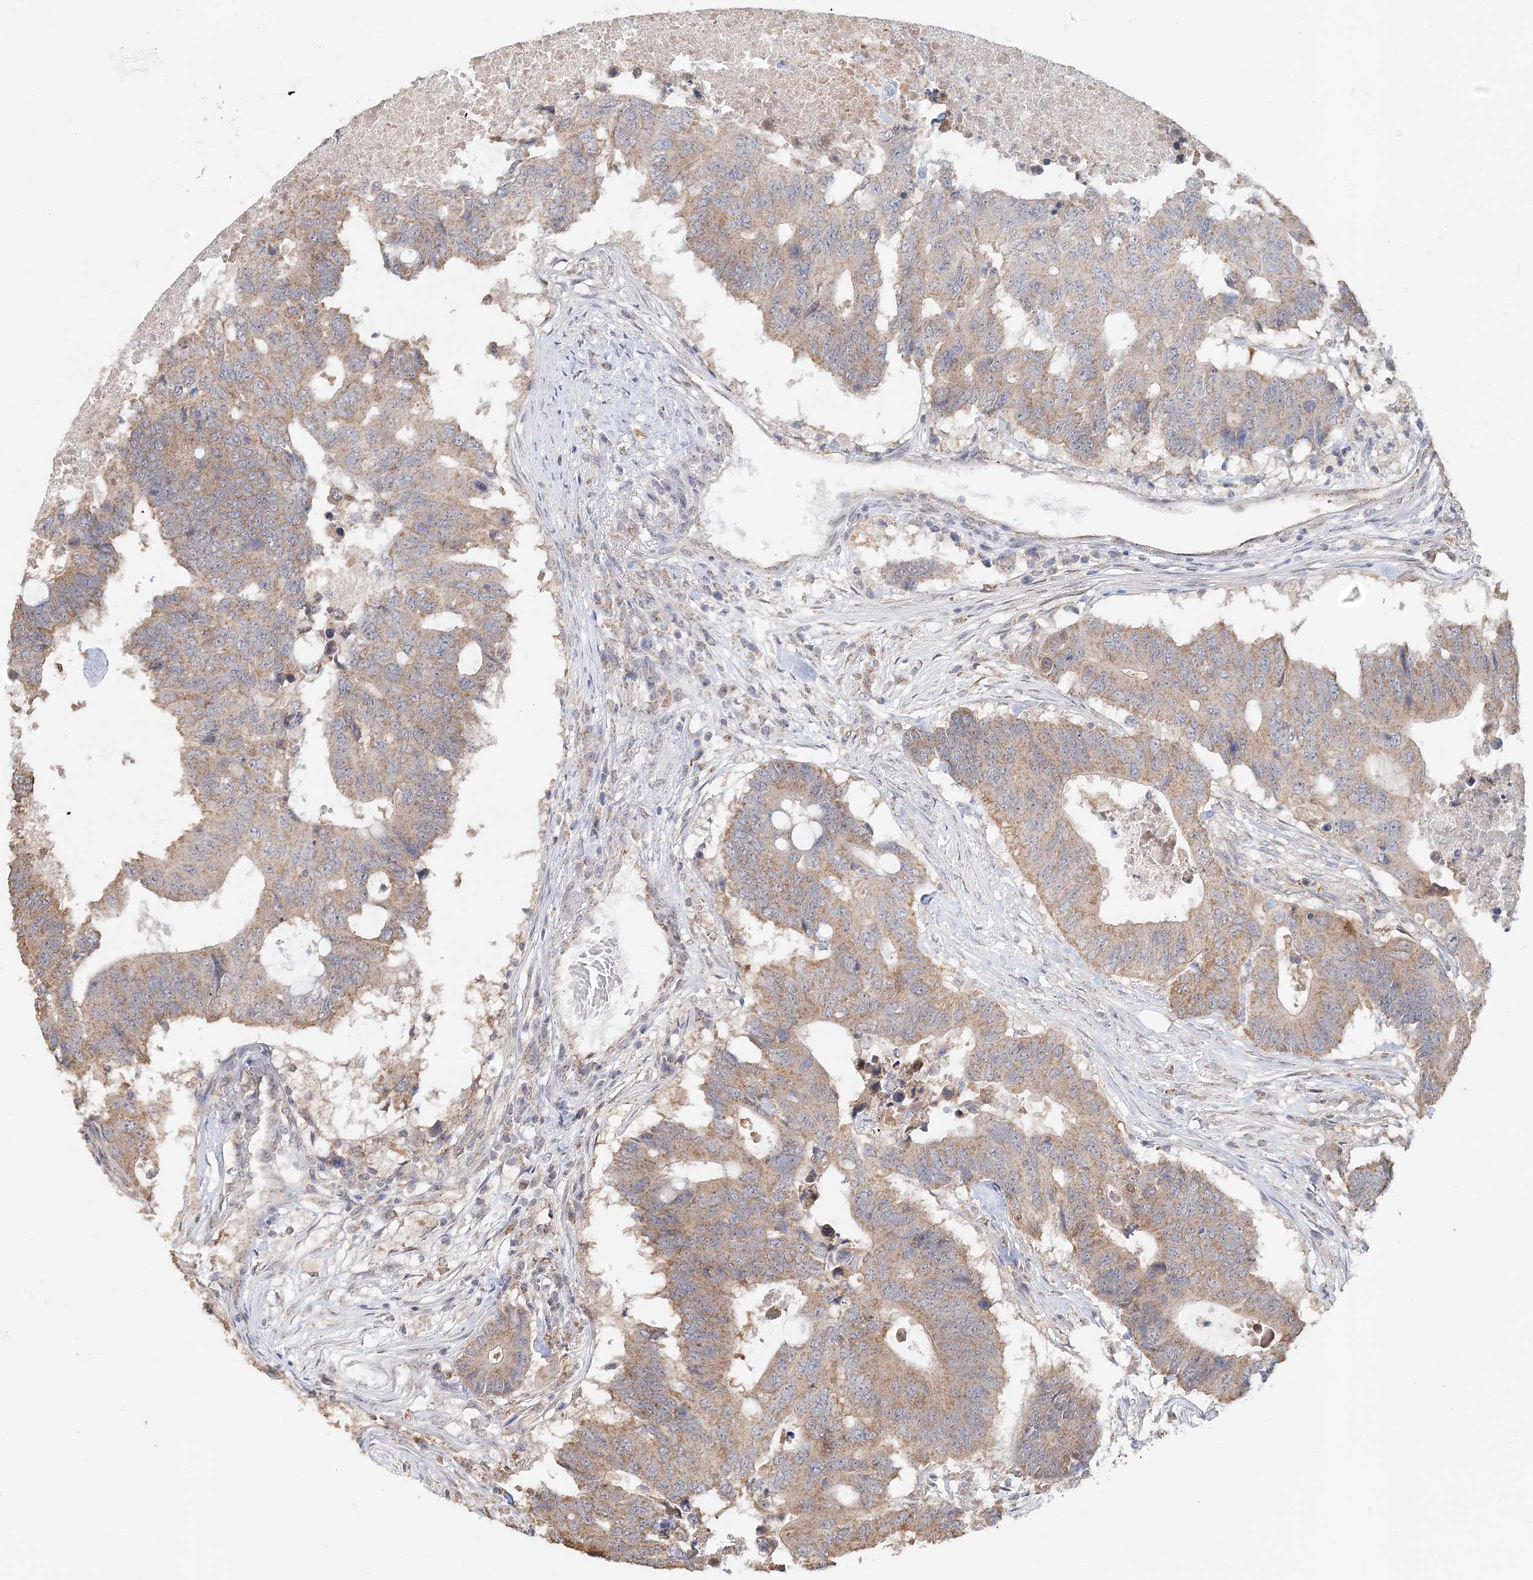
{"staining": {"intensity": "moderate", "quantity": ">75%", "location": "cytoplasmic/membranous"}, "tissue": "colorectal cancer", "cell_type": "Tumor cells", "image_type": "cancer", "snomed": [{"axis": "morphology", "description": "Adenocarcinoma, NOS"}, {"axis": "topography", "description": "Colon"}], "caption": "Immunohistochemistry (IHC) of human colorectal adenocarcinoma shows medium levels of moderate cytoplasmic/membranous staining in about >75% of tumor cells.", "gene": "FBXO38", "patient": {"sex": "male", "age": 71}}